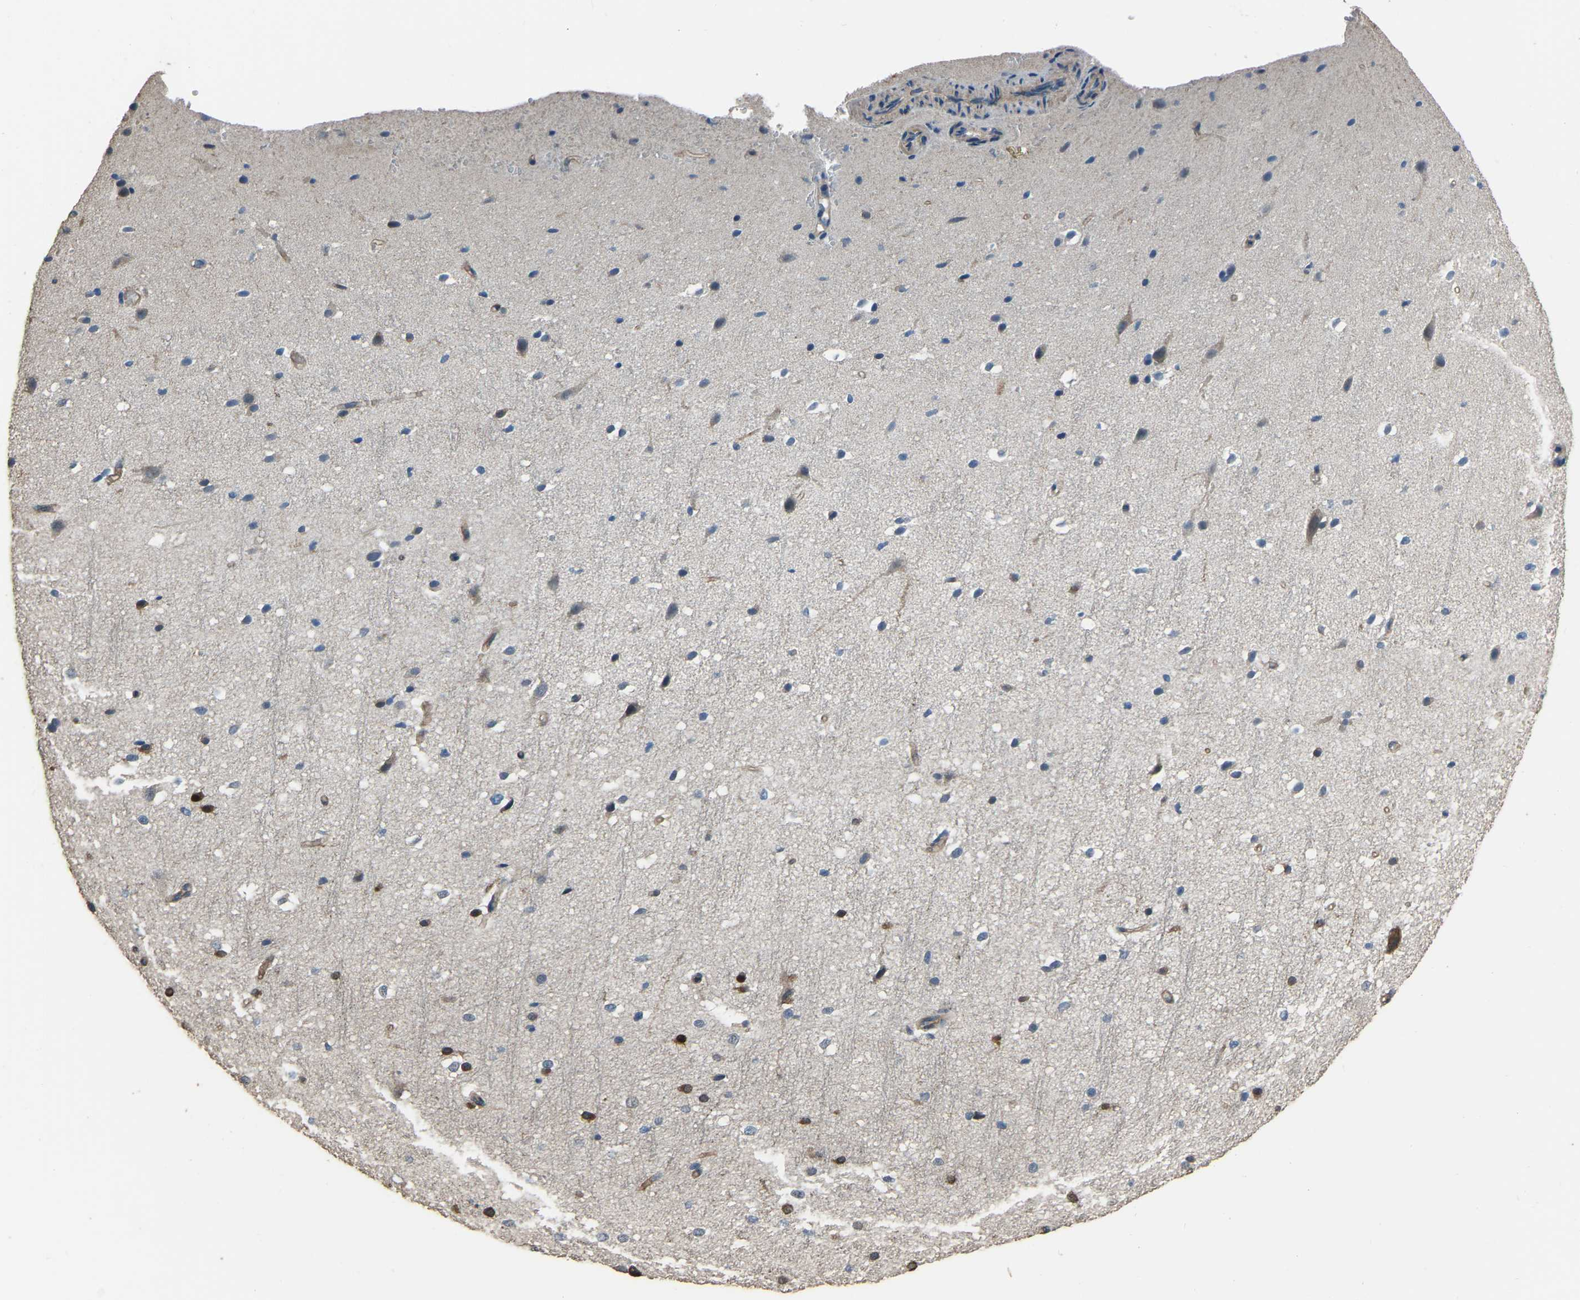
{"staining": {"intensity": "weak", "quantity": "25%-75%", "location": "cytoplasmic/membranous"}, "tissue": "cerebral cortex", "cell_type": "Endothelial cells", "image_type": "normal", "snomed": [{"axis": "morphology", "description": "Normal tissue, NOS"}, {"axis": "morphology", "description": "Developmental malformation"}, {"axis": "topography", "description": "Cerebral cortex"}], "caption": "Immunohistochemistry micrograph of unremarkable cerebral cortex stained for a protein (brown), which displays low levels of weak cytoplasmic/membranous expression in about 25%-75% of endothelial cells.", "gene": "SLC4A2", "patient": {"sex": "female", "age": 30}}